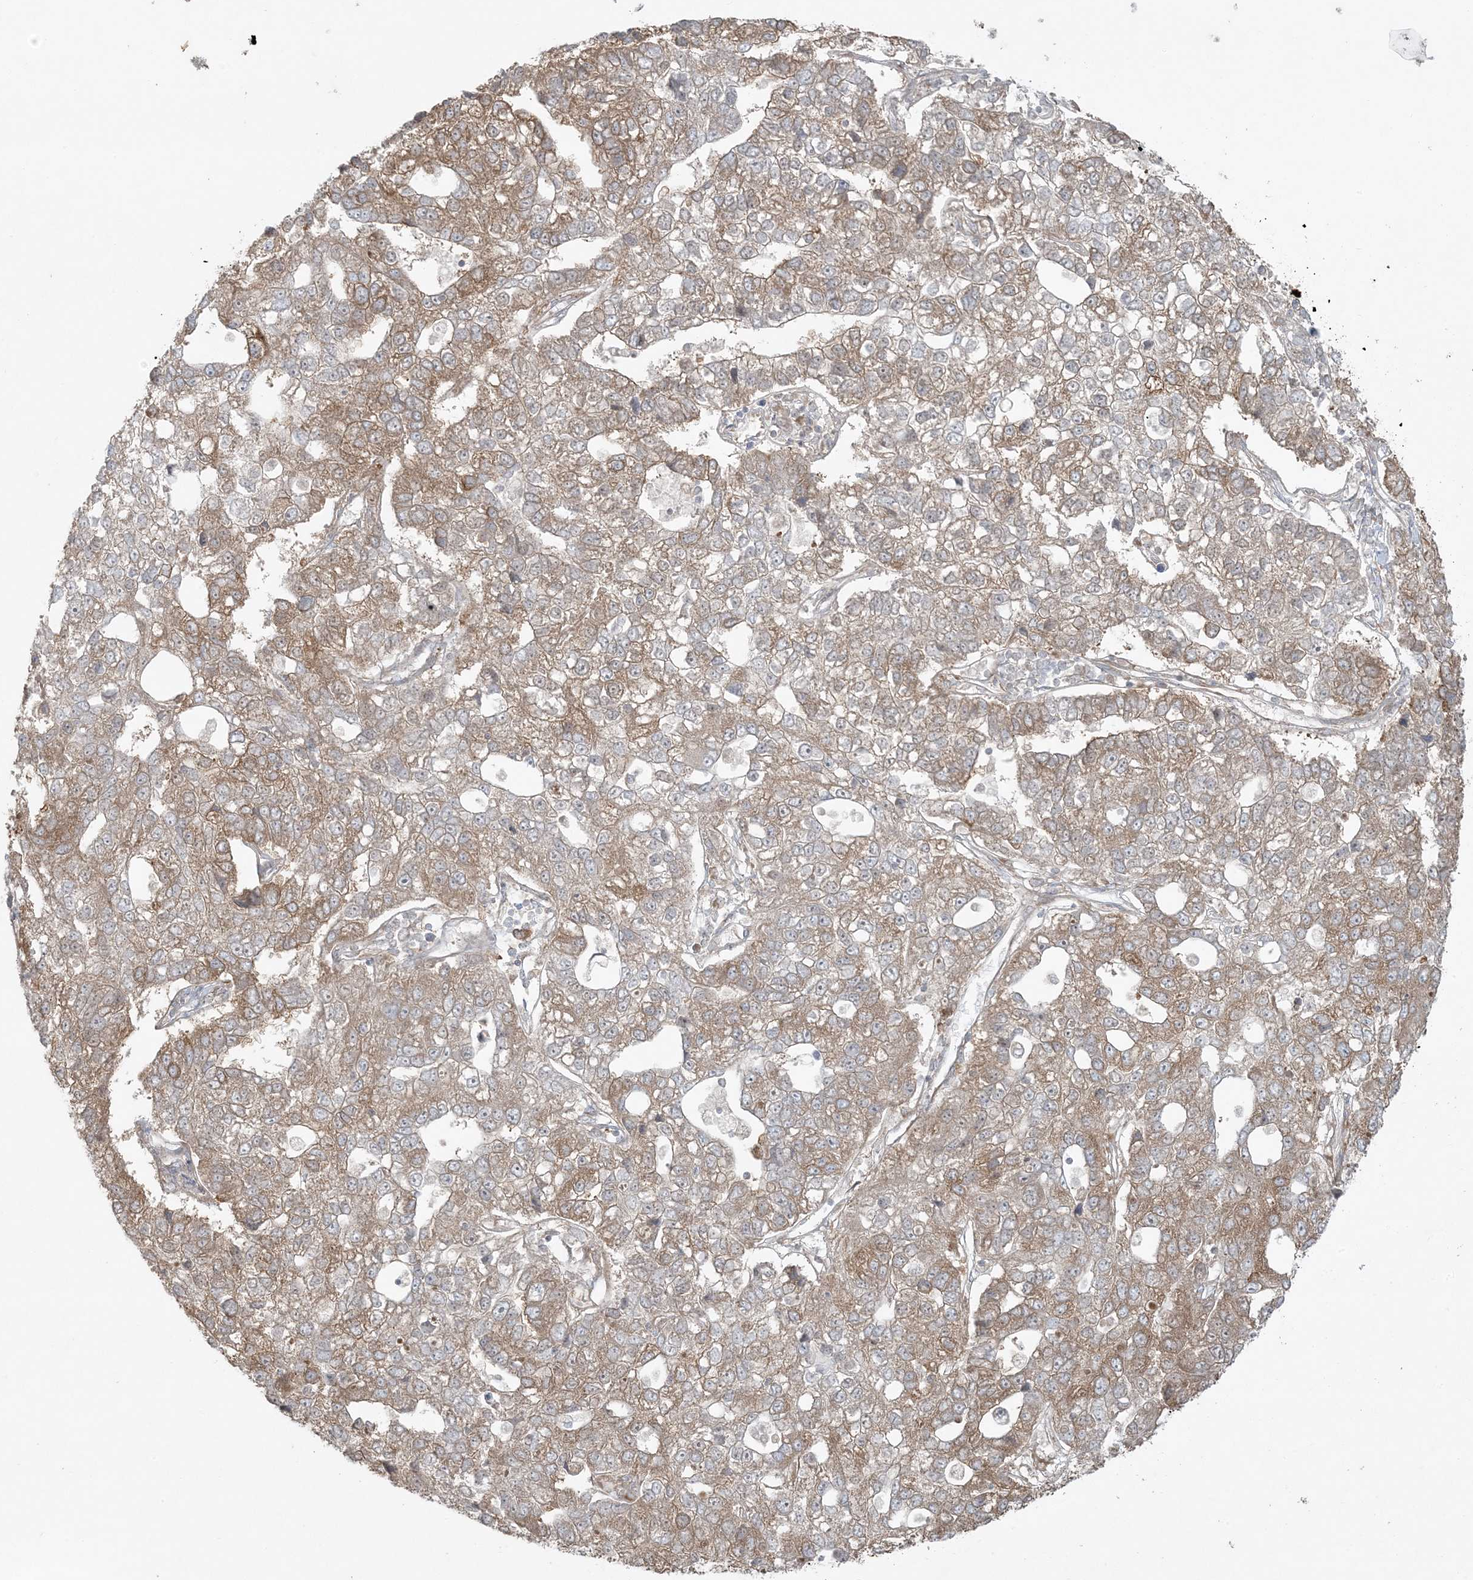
{"staining": {"intensity": "weak", "quantity": ">75%", "location": "cytoplasmic/membranous"}, "tissue": "pancreatic cancer", "cell_type": "Tumor cells", "image_type": "cancer", "snomed": [{"axis": "morphology", "description": "Adenocarcinoma, NOS"}, {"axis": "topography", "description": "Pancreas"}], "caption": "Human adenocarcinoma (pancreatic) stained with a brown dye reveals weak cytoplasmic/membranous positive expression in approximately >75% of tumor cells.", "gene": "ZNF263", "patient": {"sex": "female", "age": 61}}